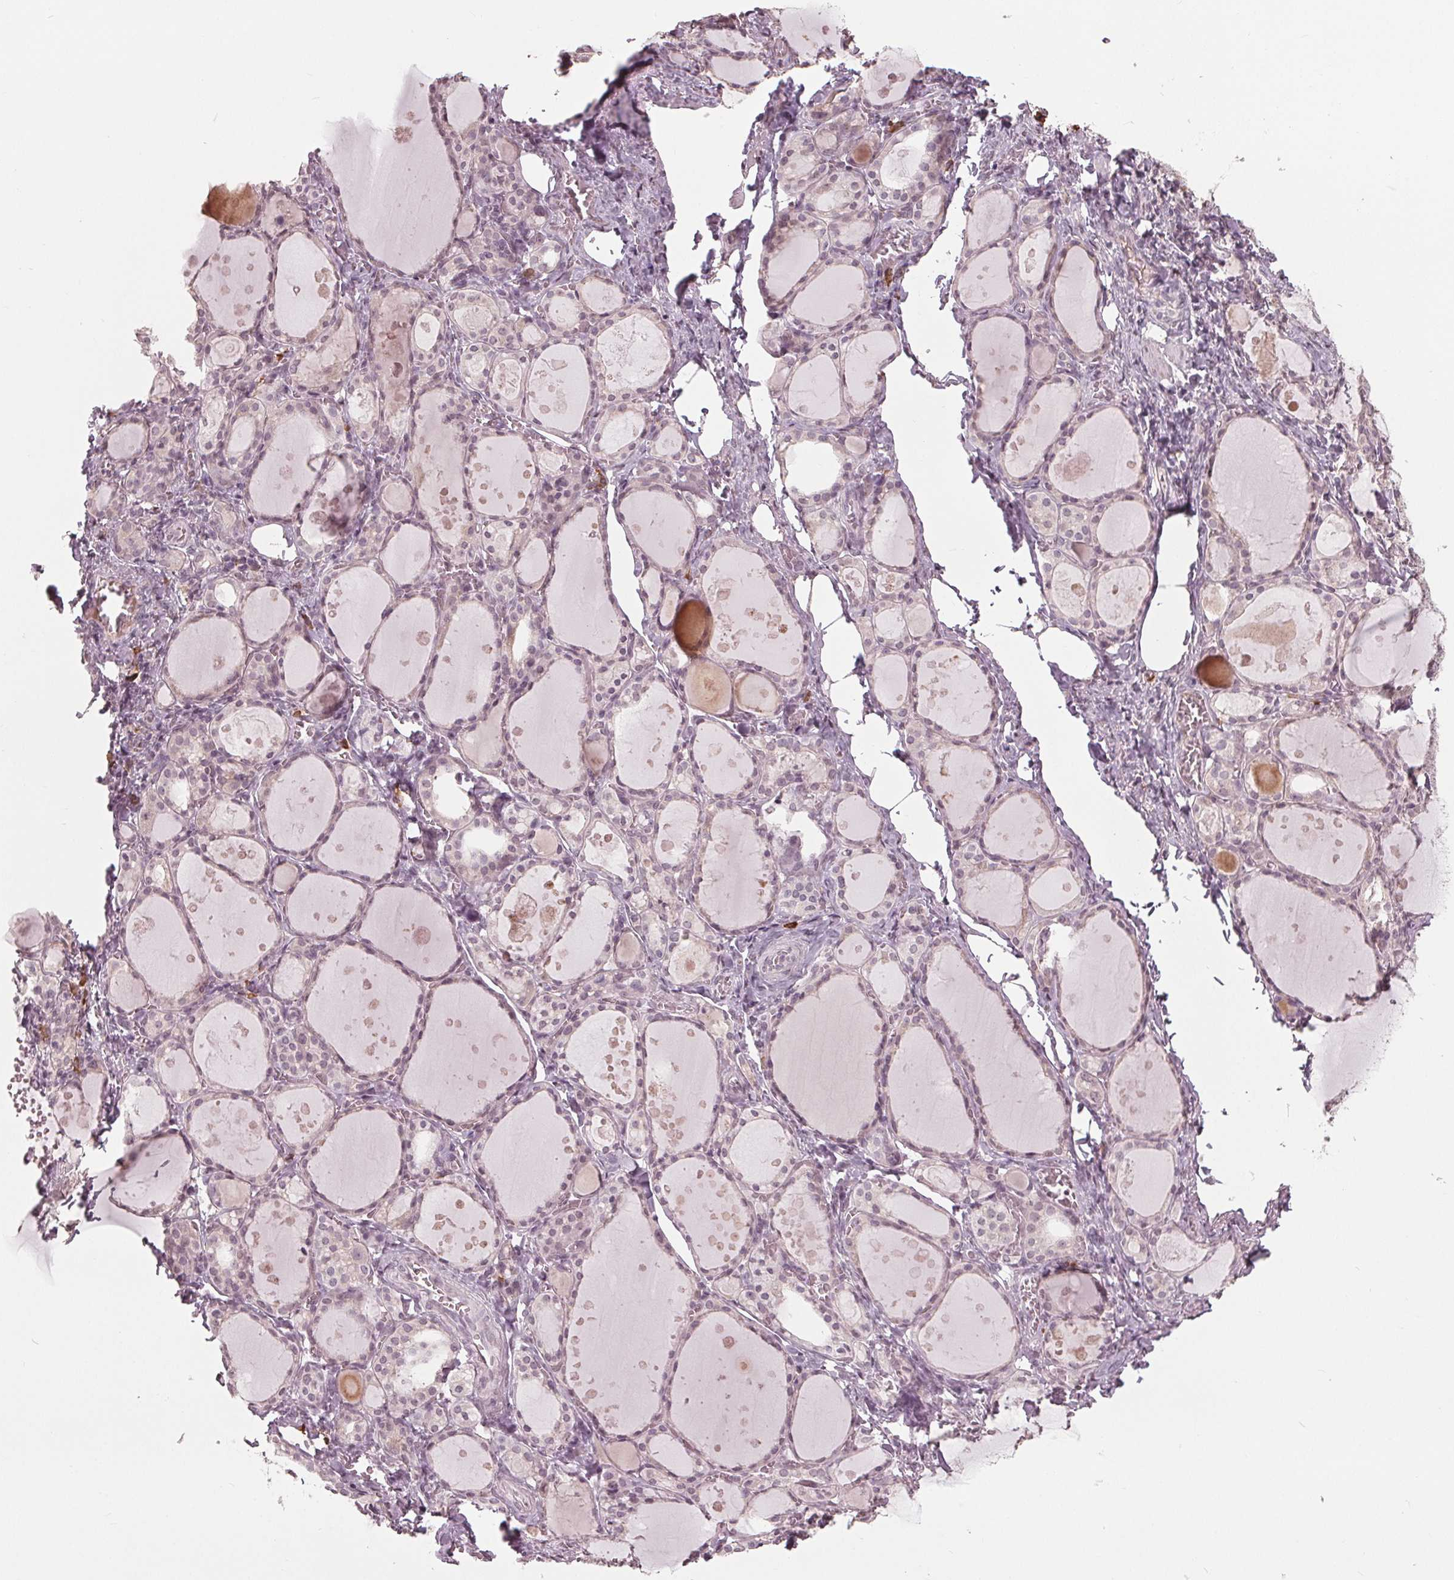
{"staining": {"intensity": "negative", "quantity": "none", "location": "none"}, "tissue": "thyroid gland", "cell_type": "Glandular cells", "image_type": "normal", "snomed": [{"axis": "morphology", "description": "Normal tissue, NOS"}, {"axis": "topography", "description": "Thyroid gland"}], "caption": "IHC histopathology image of benign human thyroid gland stained for a protein (brown), which displays no staining in glandular cells. The staining is performed using DAB (3,3'-diaminobenzidine) brown chromogen with nuclei counter-stained in using hematoxylin.", "gene": "CXCL16", "patient": {"sex": "male", "age": 68}}